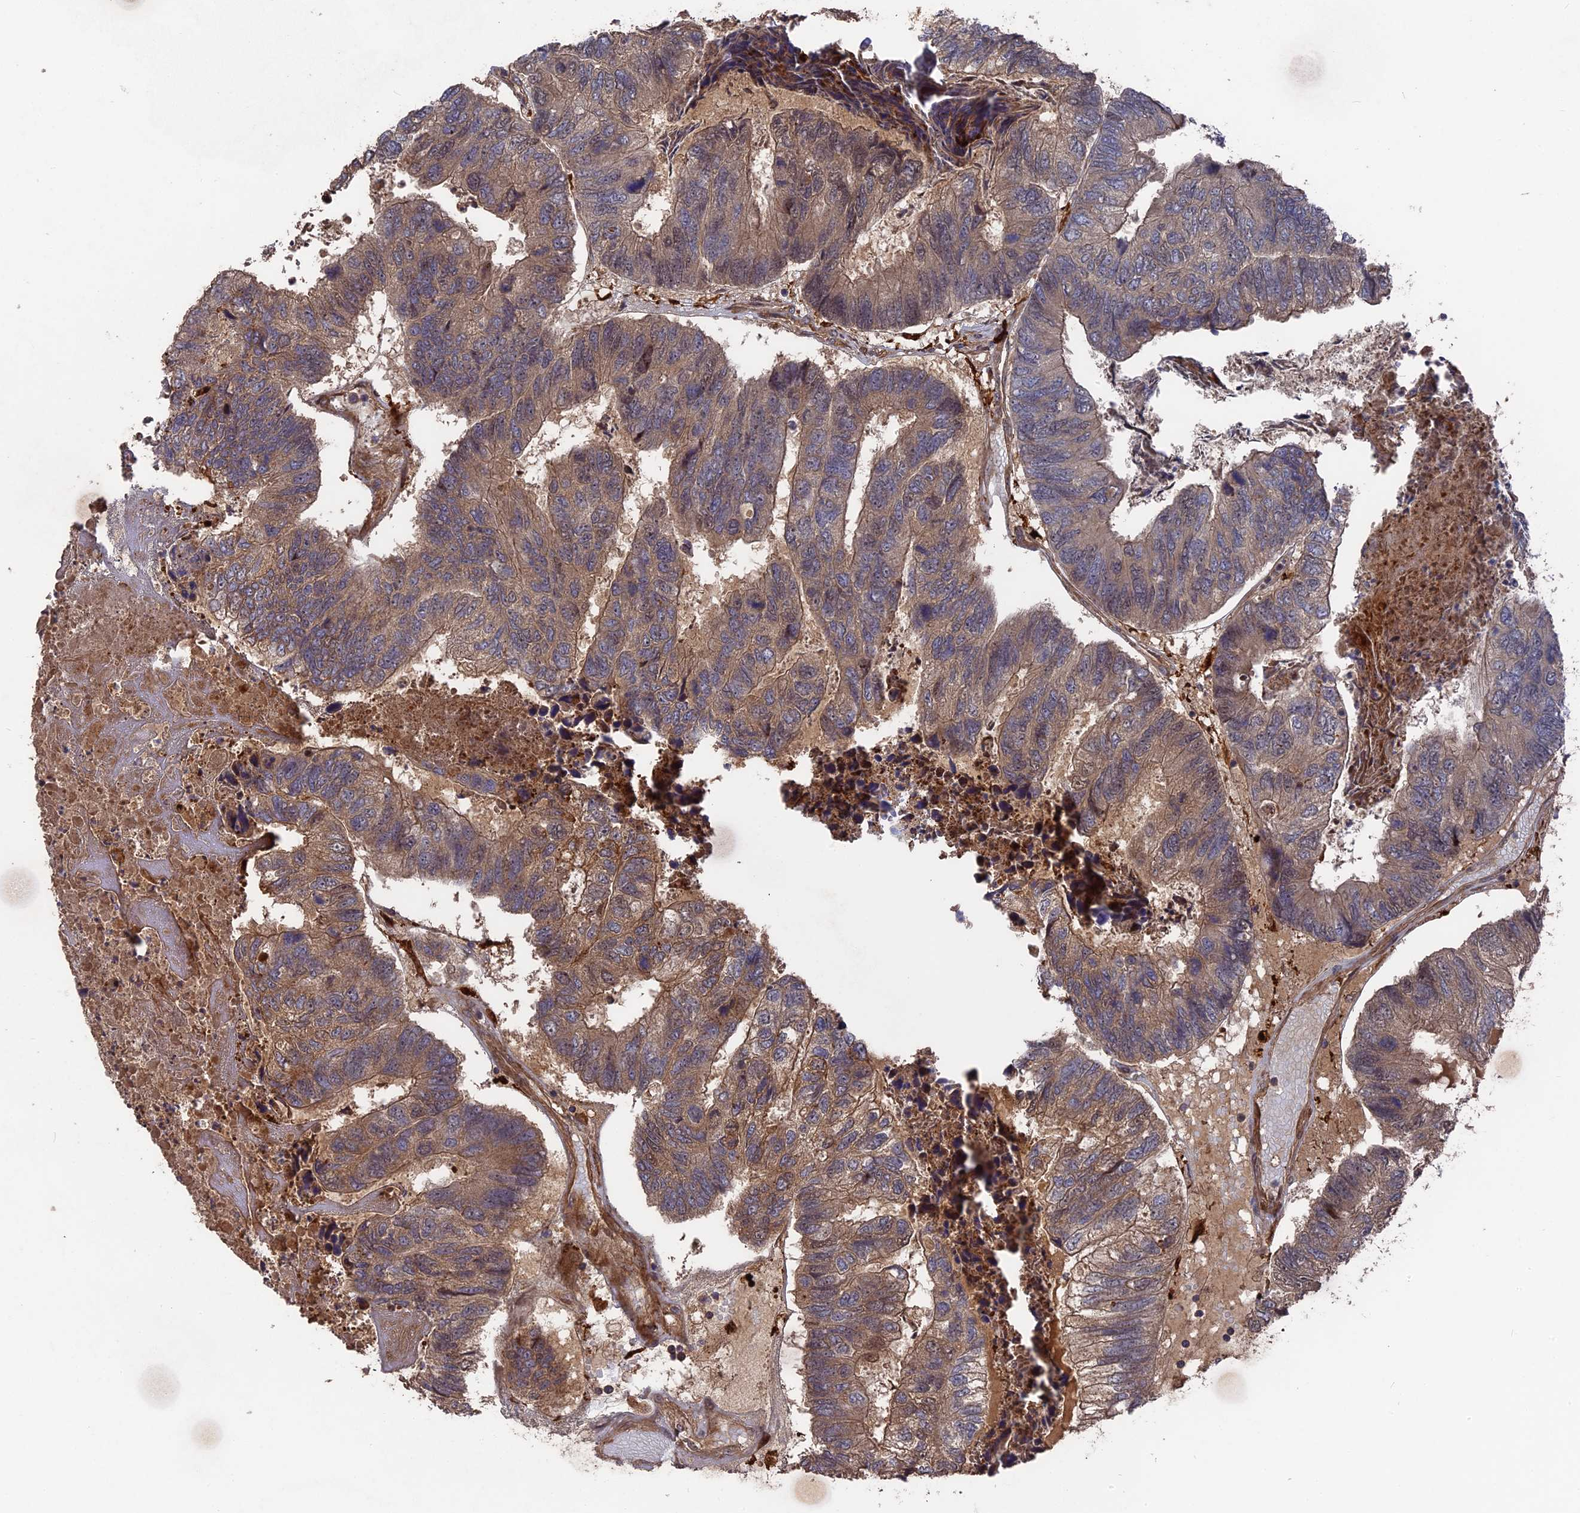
{"staining": {"intensity": "weak", "quantity": ">75%", "location": "cytoplasmic/membranous"}, "tissue": "colorectal cancer", "cell_type": "Tumor cells", "image_type": "cancer", "snomed": [{"axis": "morphology", "description": "Adenocarcinoma, NOS"}, {"axis": "topography", "description": "Colon"}], "caption": "Immunohistochemical staining of adenocarcinoma (colorectal) exhibits weak cytoplasmic/membranous protein positivity in approximately >75% of tumor cells.", "gene": "DEF8", "patient": {"sex": "female", "age": 67}}